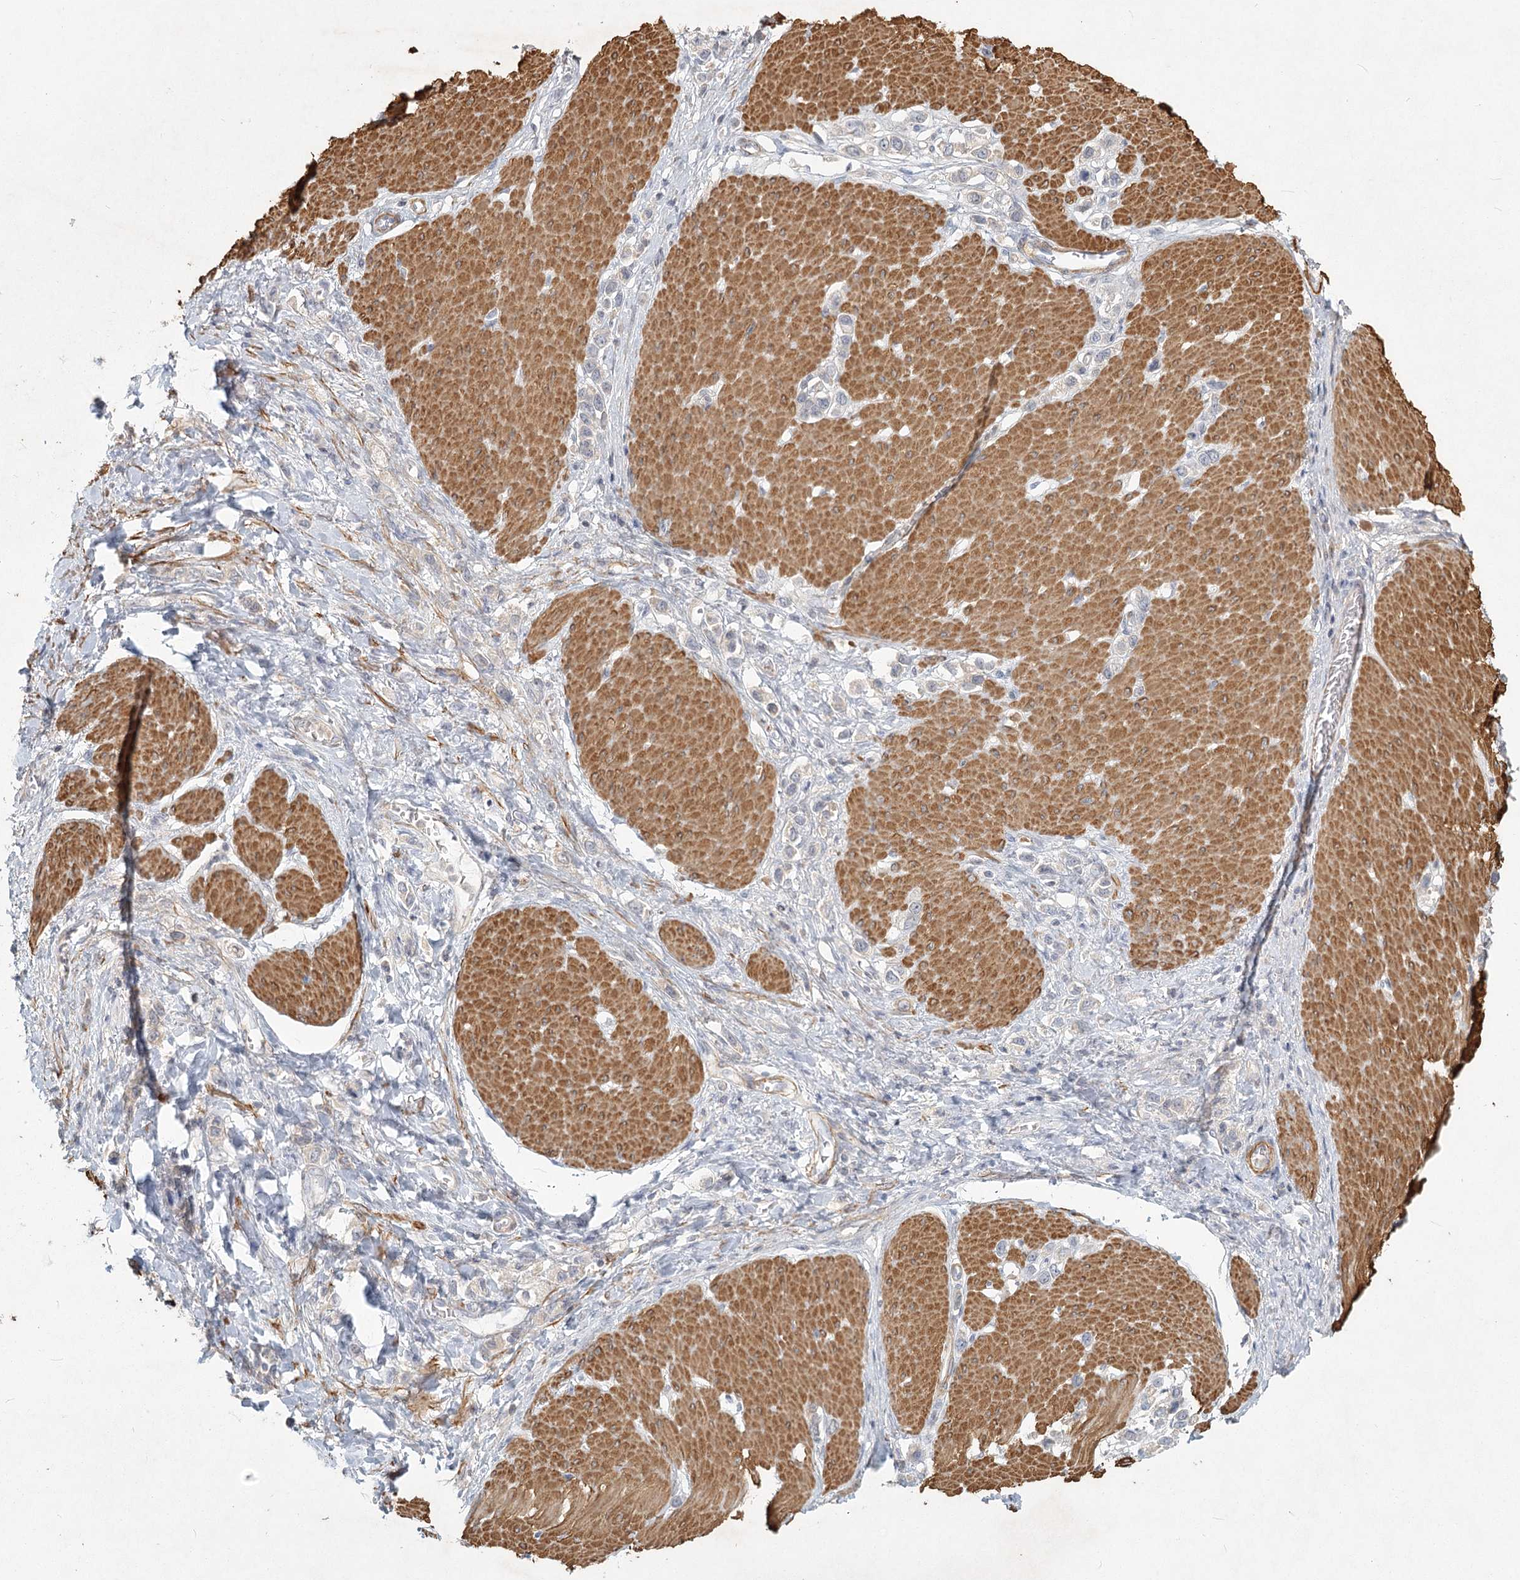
{"staining": {"intensity": "negative", "quantity": "none", "location": "none"}, "tissue": "stomach cancer", "cell_type": "Tumor cells", "image_type": "cancer", "snomed": [{"axis": "morphology", "description": "Normal tissue, NOS"}, {"axis": "morphology", "description": "Adenocarcinoma, NOS"}, {"axis": "topography", "description": "Stomach, upper"}, {"axis": "topography", "description": "Stomach"}], "caption": "An immunohistochemistry micrograph of stomach cancer is shown. There is no staining in tumor cells of stomach cancer.", "gene": "INPP4B", "patient": {"sex": "female", "age": 65}}